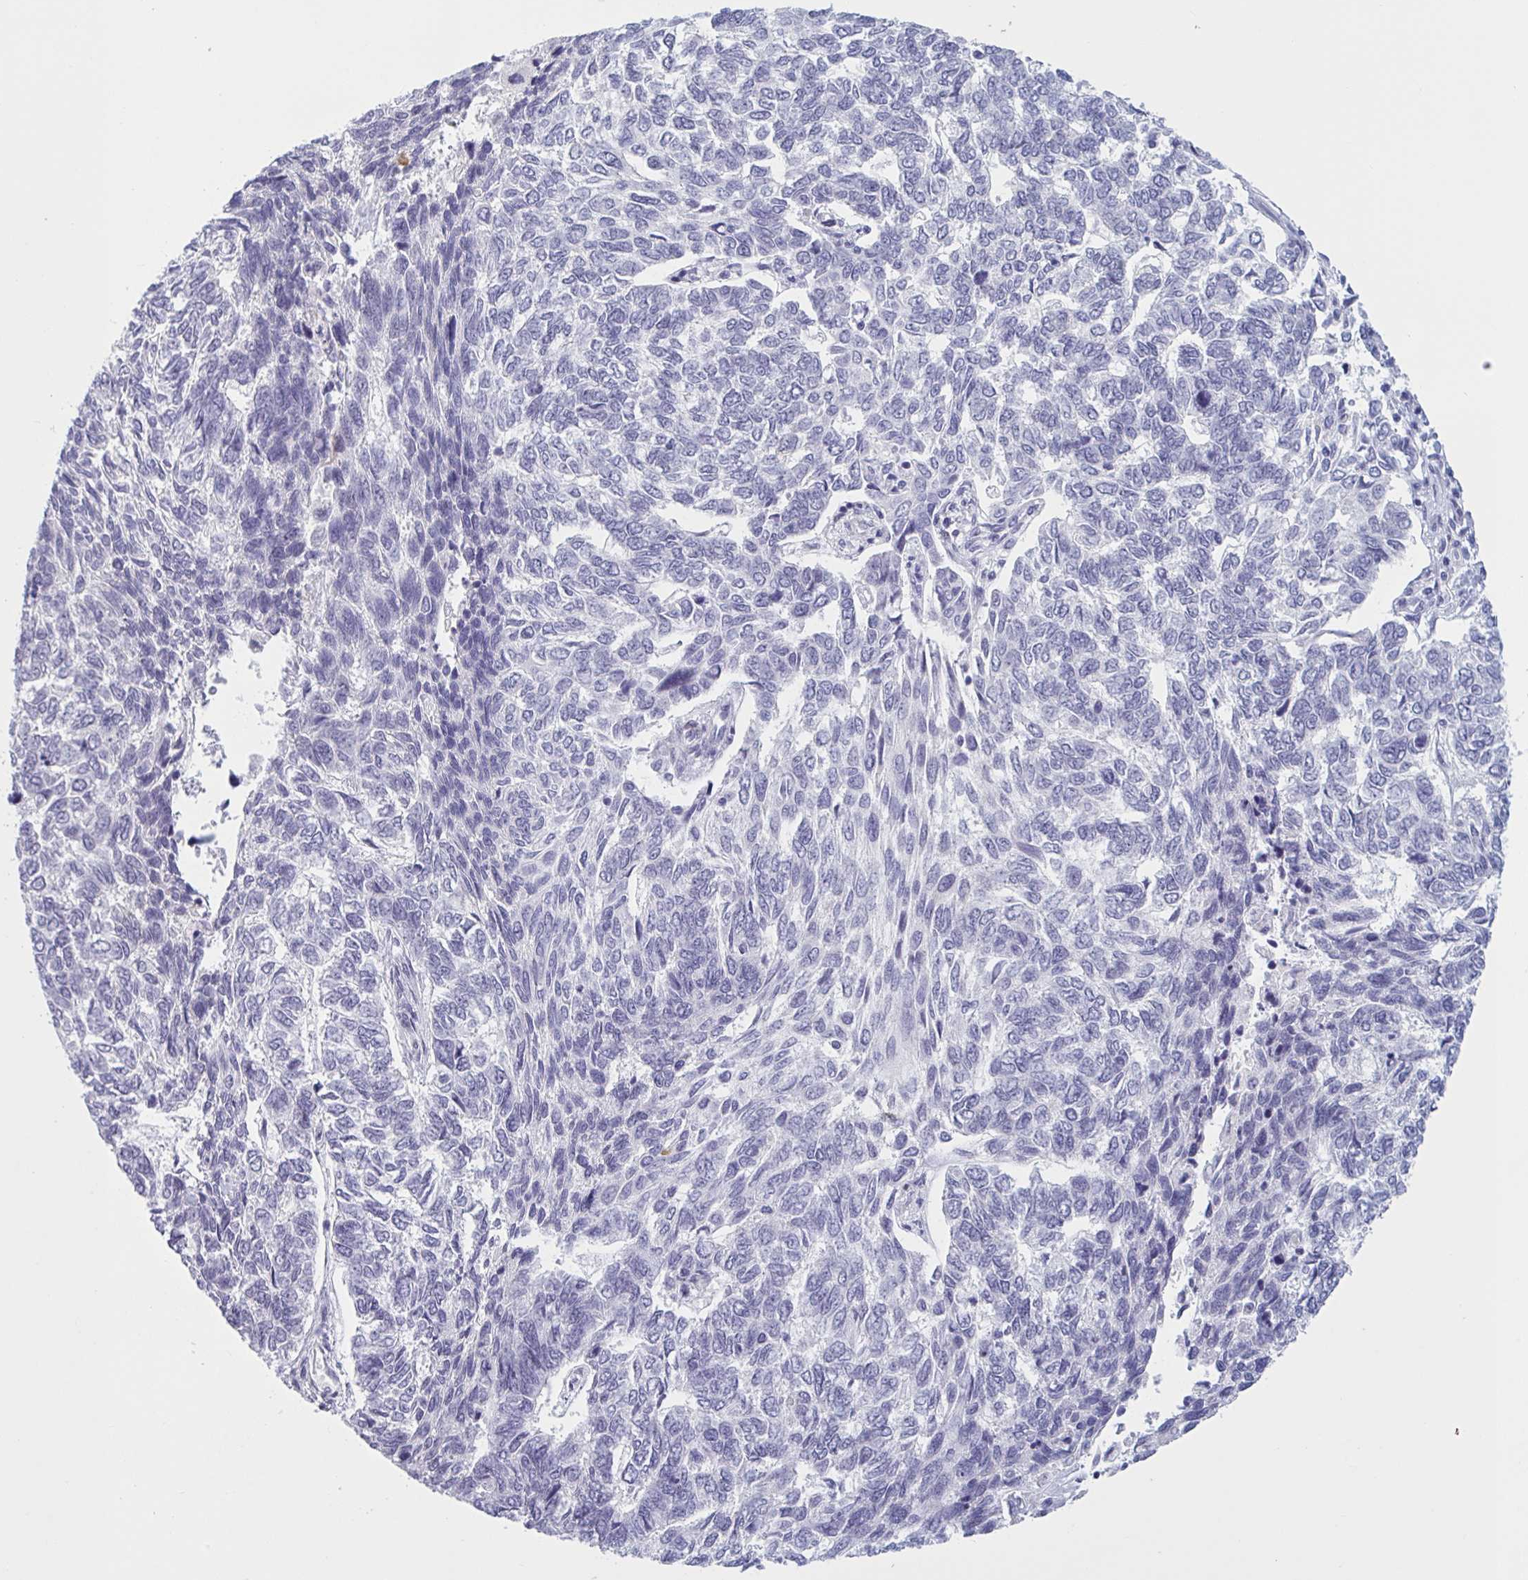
{"staining": {"intensity": "negative", "quantity": "none", "location": "none"}, "tissue": "skin cancer", "cell_type": "Tumor cells", "image_type": "cancer", "snomed": [{"axis": "morphology", "description": "Basal cell carcinoma"}, {"axis": "topography", "description": "Skin"}], "caption": "High power microscopy micrograph of an immunohistochemistry histopathology image of basal cell carcinoma (skin), revealing no significant staining in tumor cells. (Stains: DAB IHC with hematoxylin counter stain, Microscopy: brightfield microscopy at high magnification).", "gene": "HSD11B2", "patient": {"sex": "female", "age": 65}}